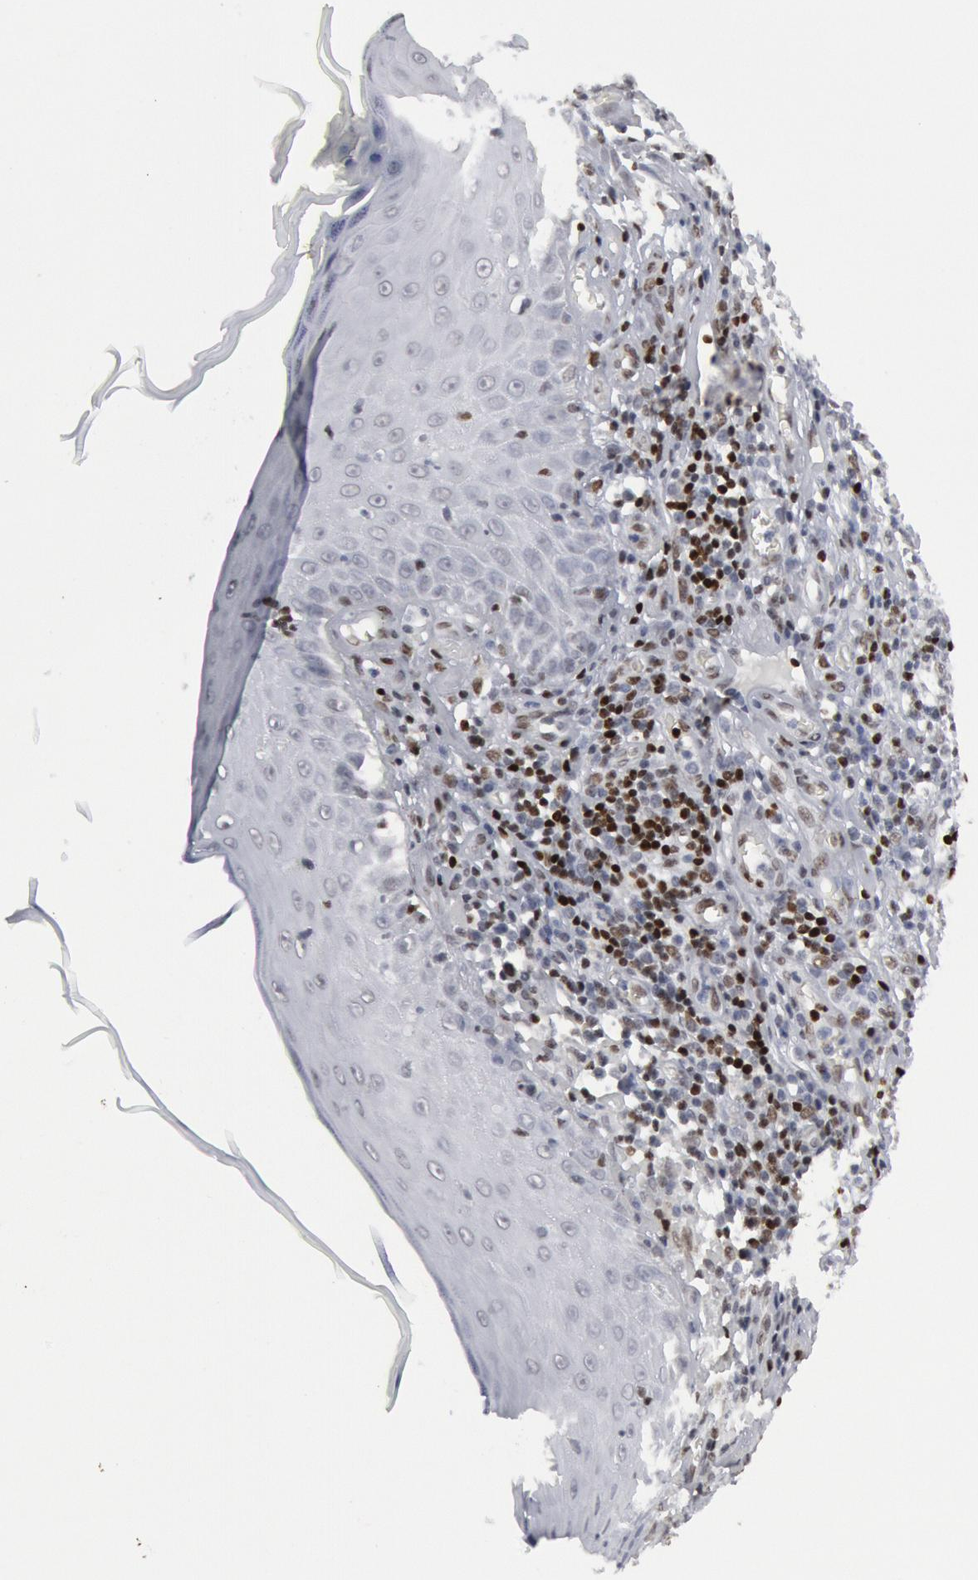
{"staining": {"intensity": "weak", "quantity": "<25%", "location": "nuclear"}, "tissue": "melanoma", "cell_type": "Tumor cells", "image_type": "cancer", "snomed": [{"axis": "morphology", "description": "Malignant melanoma, NOS"}, {"axis": "topography", "description": "Skin"}], "caption": "IHC histopathology image of human melanoma stained for a protein (brown), which reveals no staining in tumor cells.", "gene": "MECP2", "patient": {"sex": "female", "age": 49}}